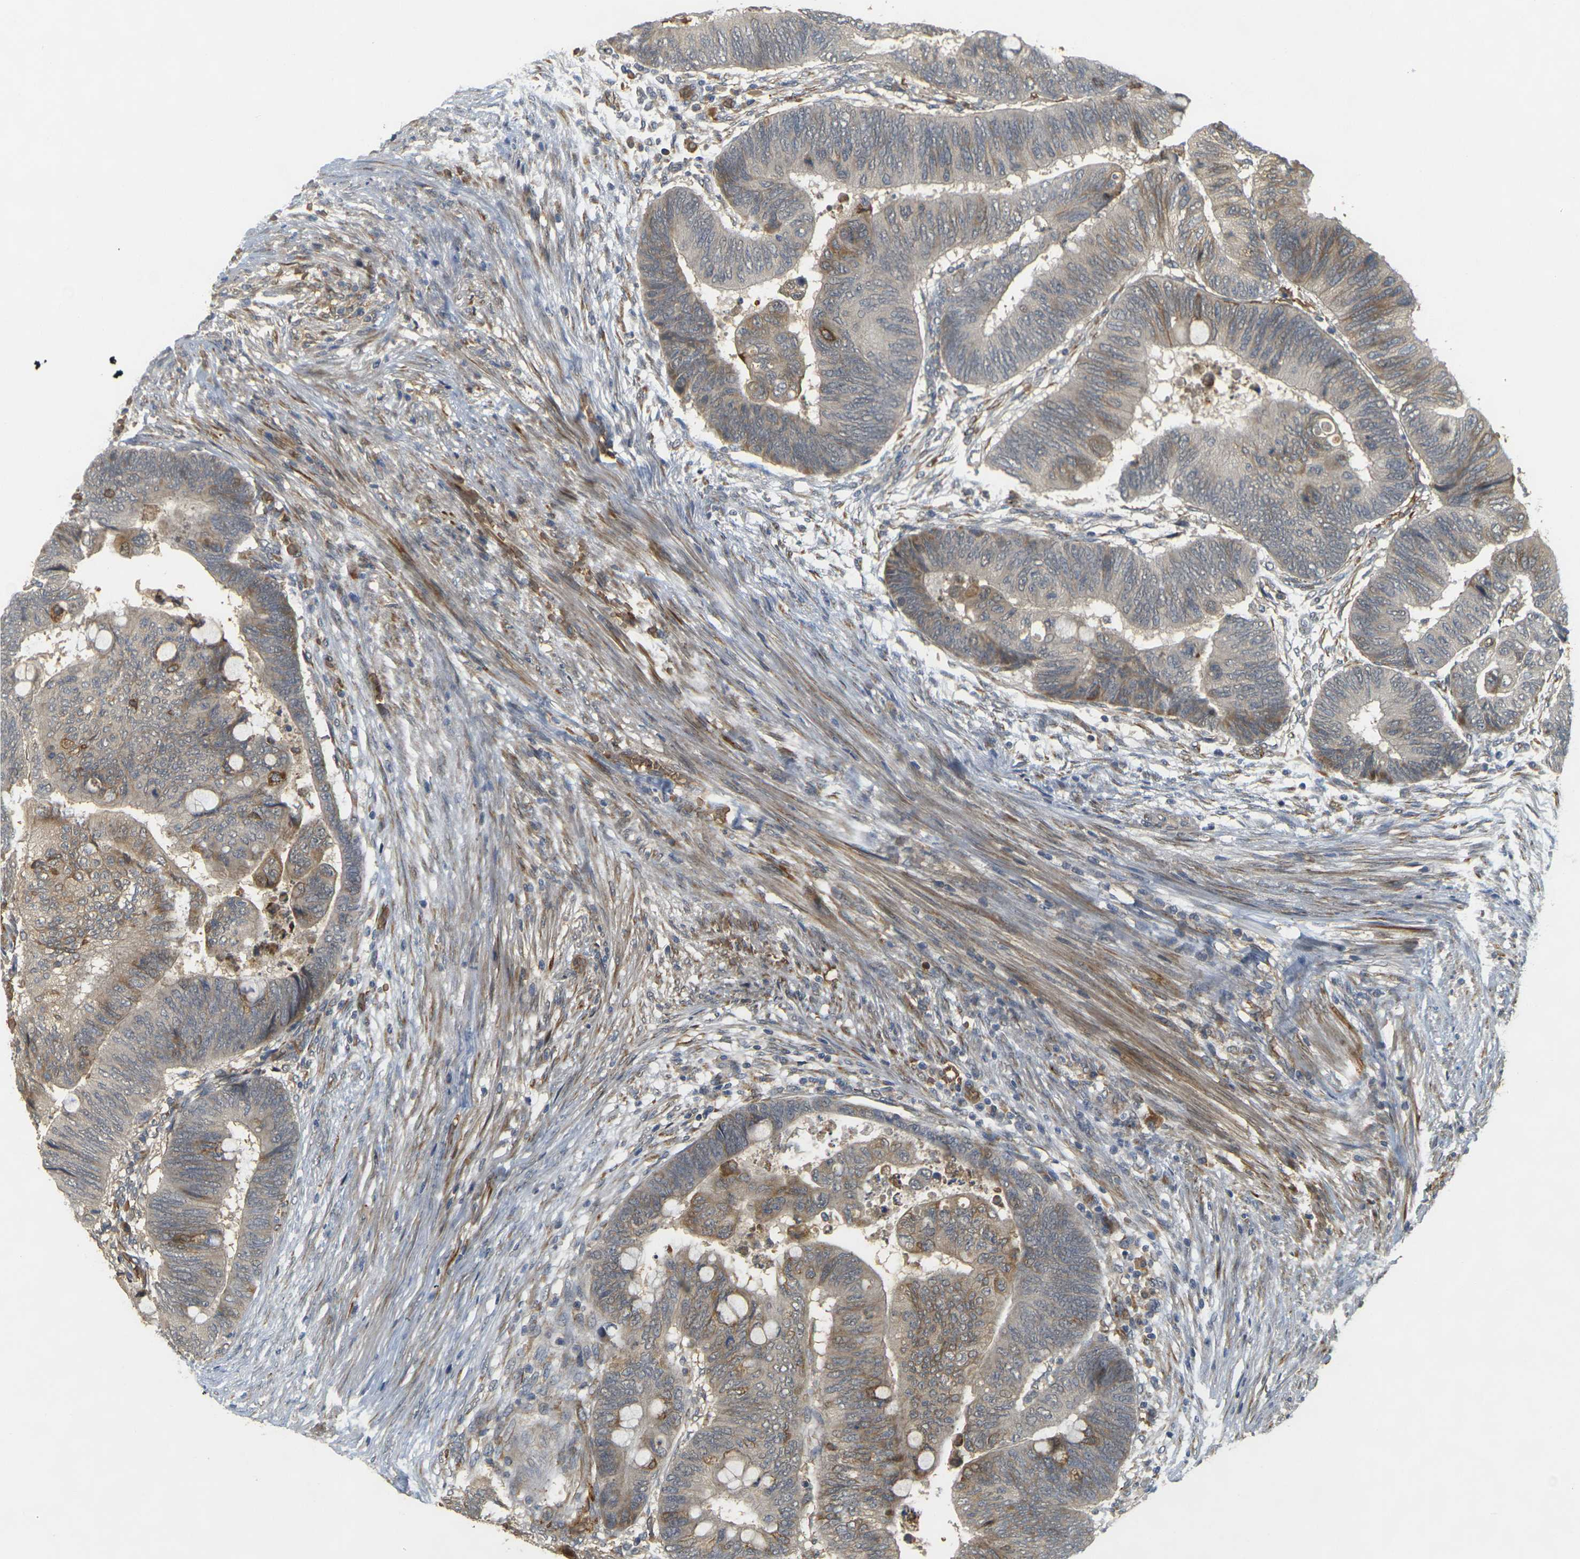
{"staining": {"intensity": "moderate", "quantity": "<25%", "location": "cytoplasmic/membranous"}, "tissue": "colorectal cancer", "cell_type": "Tumor cells", "image_type": "cancer", "snomed": [{"axis": "morphology", "description": "Normal tissue, NOS"}, {"axis": "morphology", "description": "Adenocarcinoma, NOS"}, {"axis": "topography", "description": "Rectum"}, {"axis": "topography", "description": "Peripheral nerve tissue"}], "caption": "Immunohistochemistry photomicrograph of human colorectal cancer (adenocarcinoma) stained for a protein (brown), which shows low levels of moderate cytoplasmic/membranous staining in approximately <25% of tumor cells.", "gene": "MEGF9", "patient": {"sex": "male", "age": 92}}